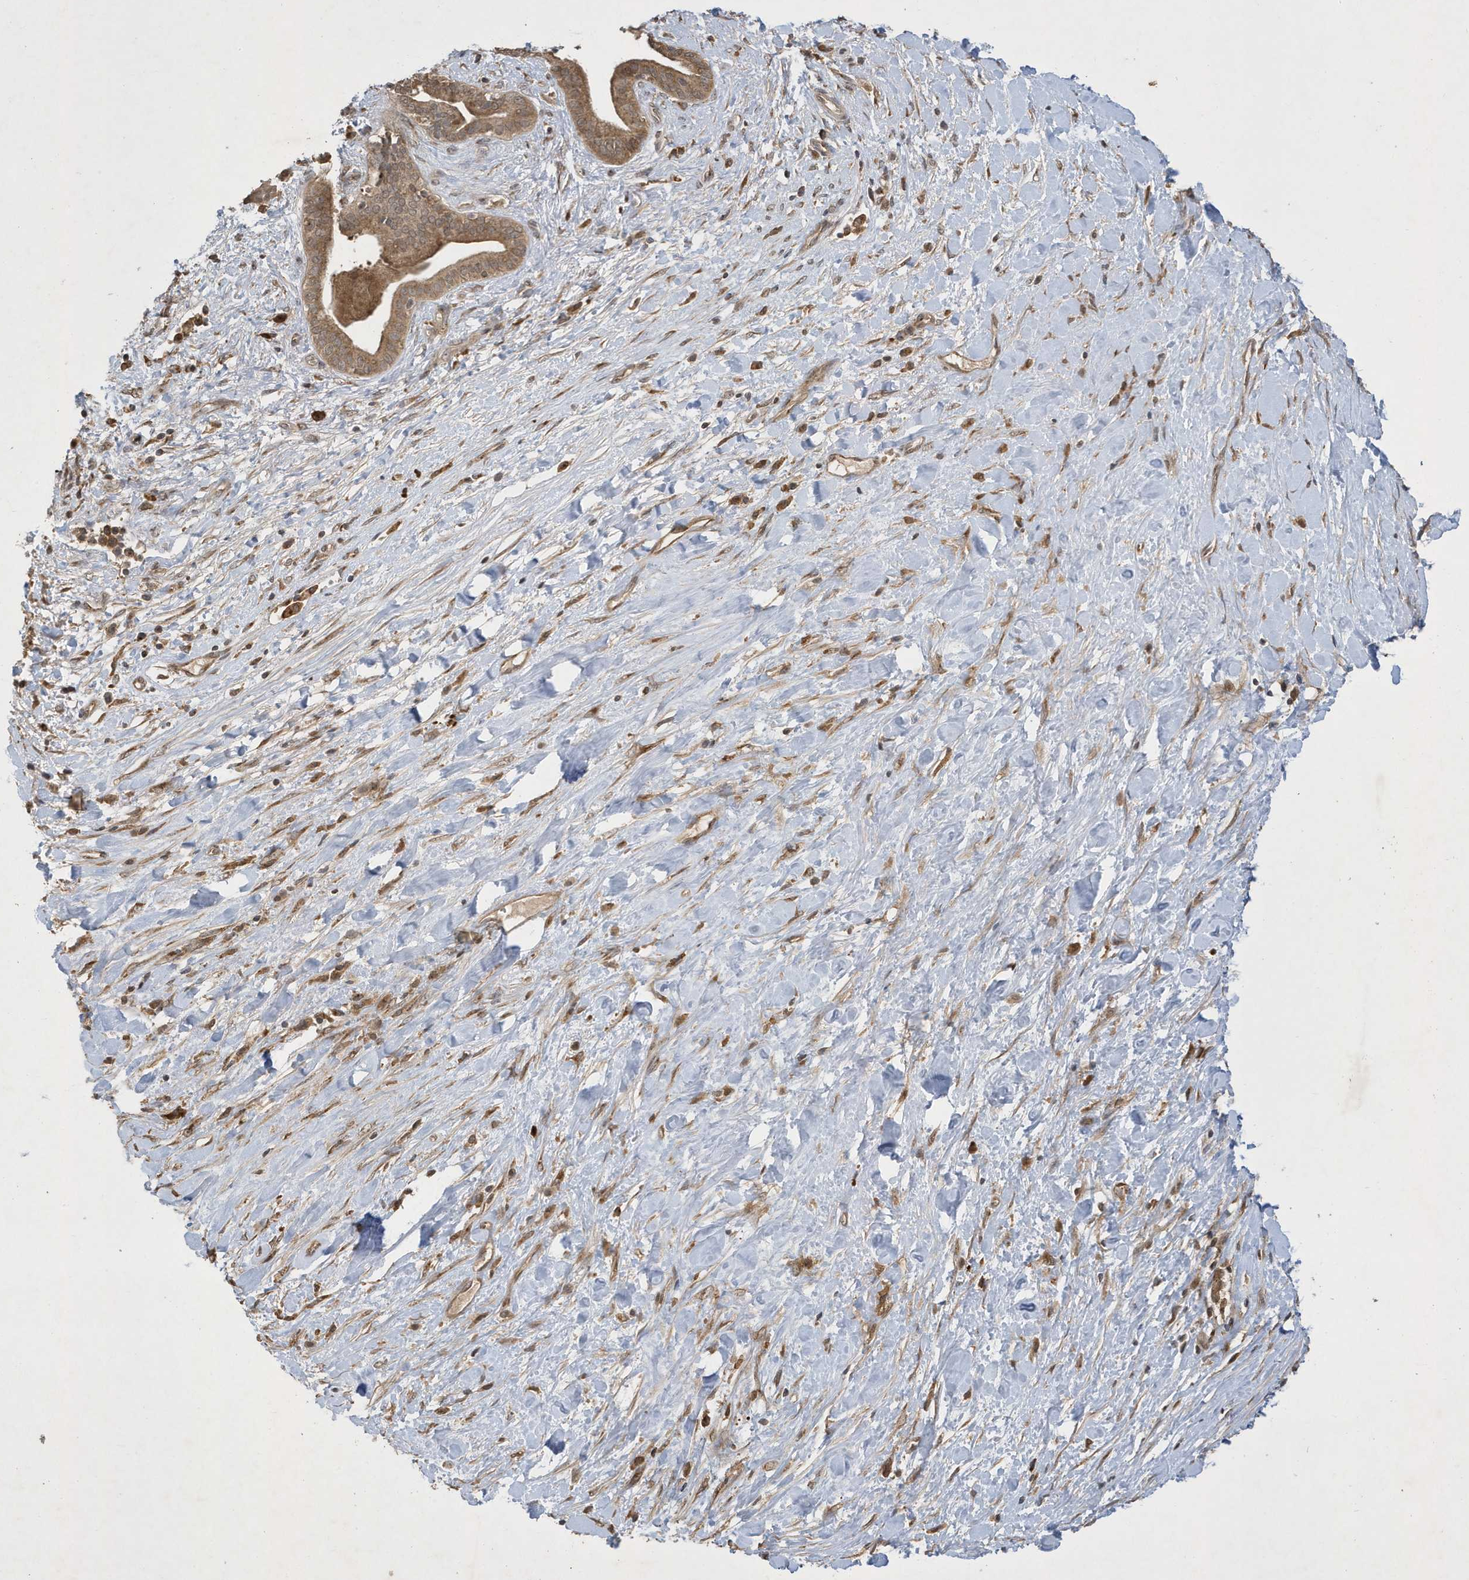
{"staining": {"intensity": "moderate", "quantity": ">75%", "location": "cytoplasmic/membranous"}, "tissue": "liver cancer", "cell_type": "Tumor cells", "image_type": "cancer", "snomed": [{"axis": "morphology", "description": "Cholangiocarcinoma"}, {"axis": "topography", "description": "Liver"}], "caption": "DAB (3,3'-diaminobenzidine) immunohistochemical staining of human liver cancer (cholangiocarcinoma) demonstrates moderate cytoplasmic/membranous protein positivity in about >75% of tumor cells.", "gene": "STX10", "patient": {"sex": "female", "age": 52}}